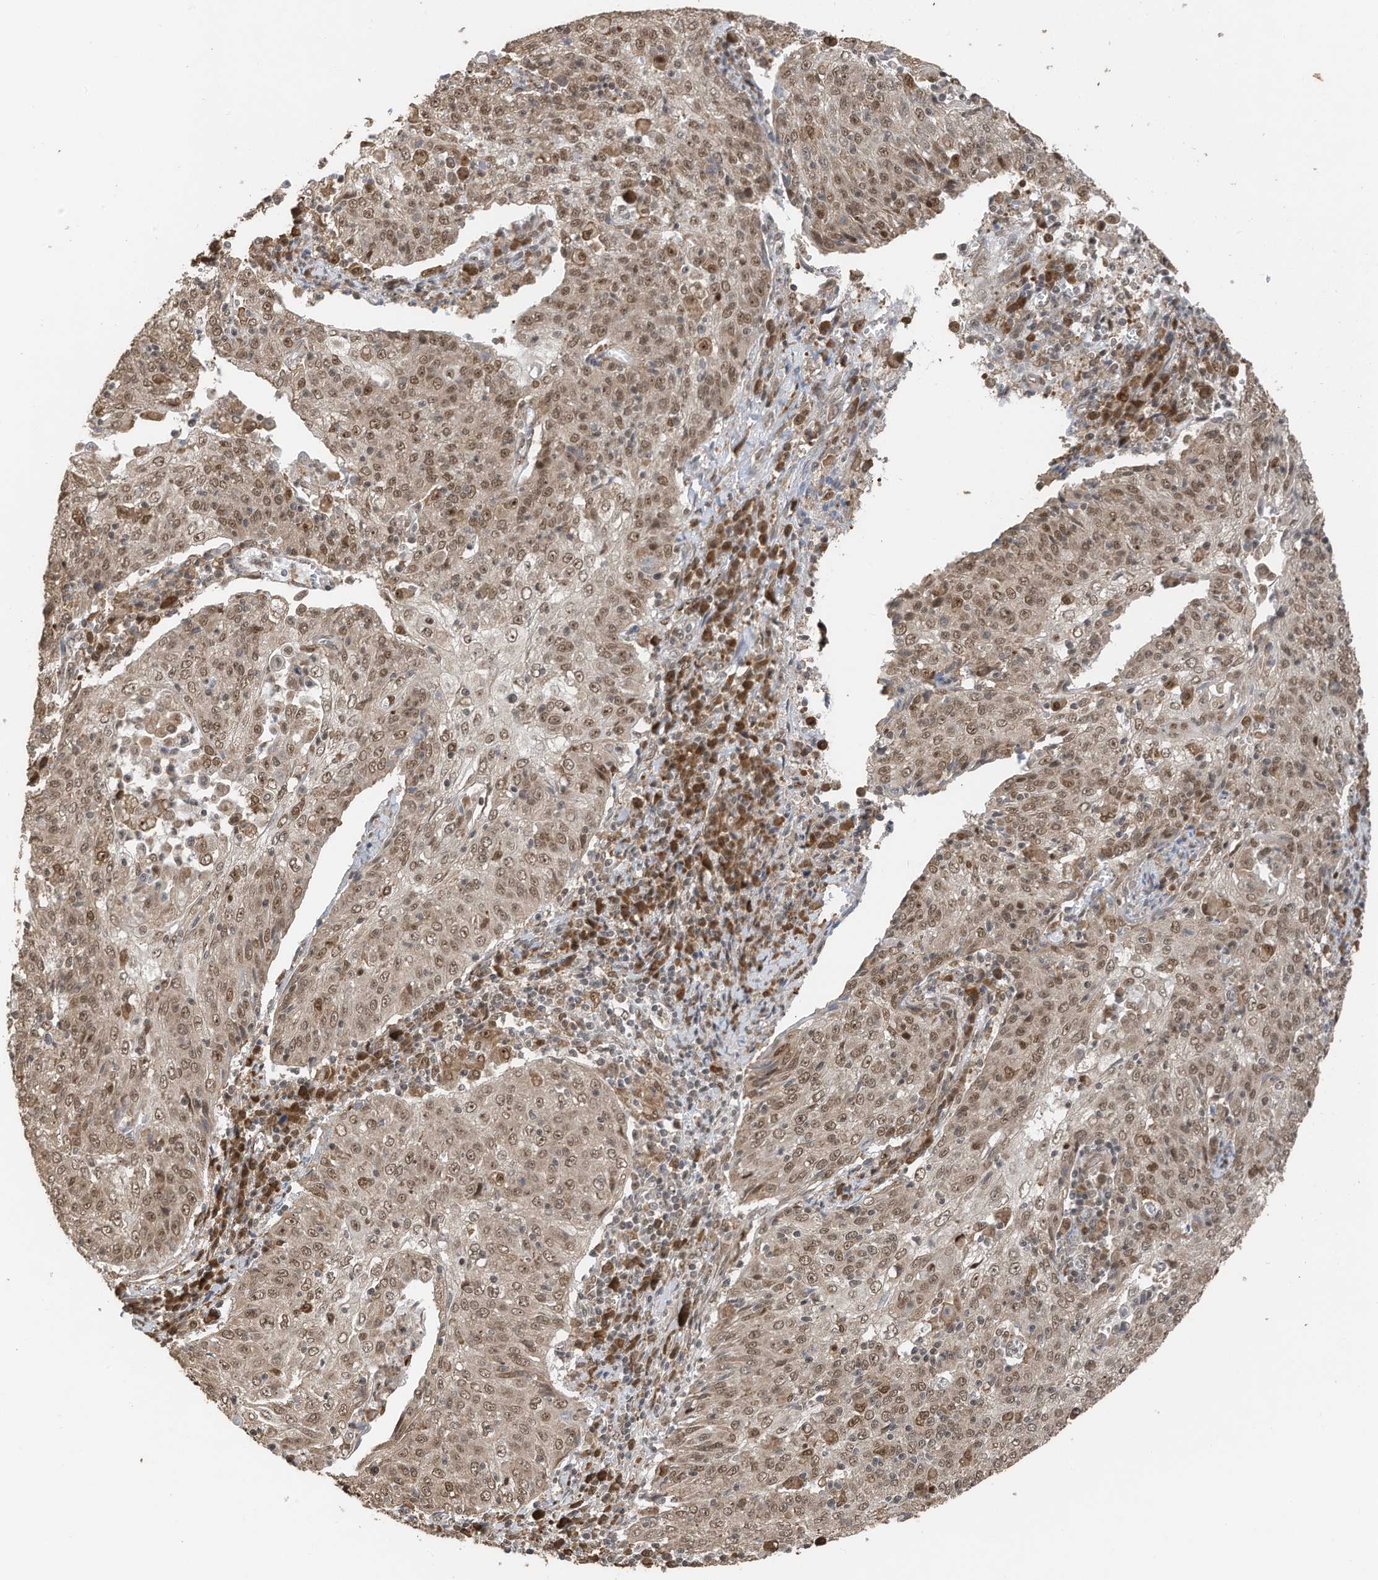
{"staining": {"intensity": "moderate", "quantity": ">75%", "location": "nuclear"}, "tissue": "cervical cancer", "cell_type": "Tumor cells", "image_type": "cancer", "snomed": [{"axis": "morphology", "description": "Squamous cell carcinoma, NOS"}, {"axis": "topography", "description": "Cervix"}], "caption": "An image showing moderate nuclear staining in about >75% of tumor cells in cervical squamous cell carcinoma, as visualized by brown immunohistochemical staining.", "gene": "ERLEC1", "patient": {"sex": "female", "age": 48}}